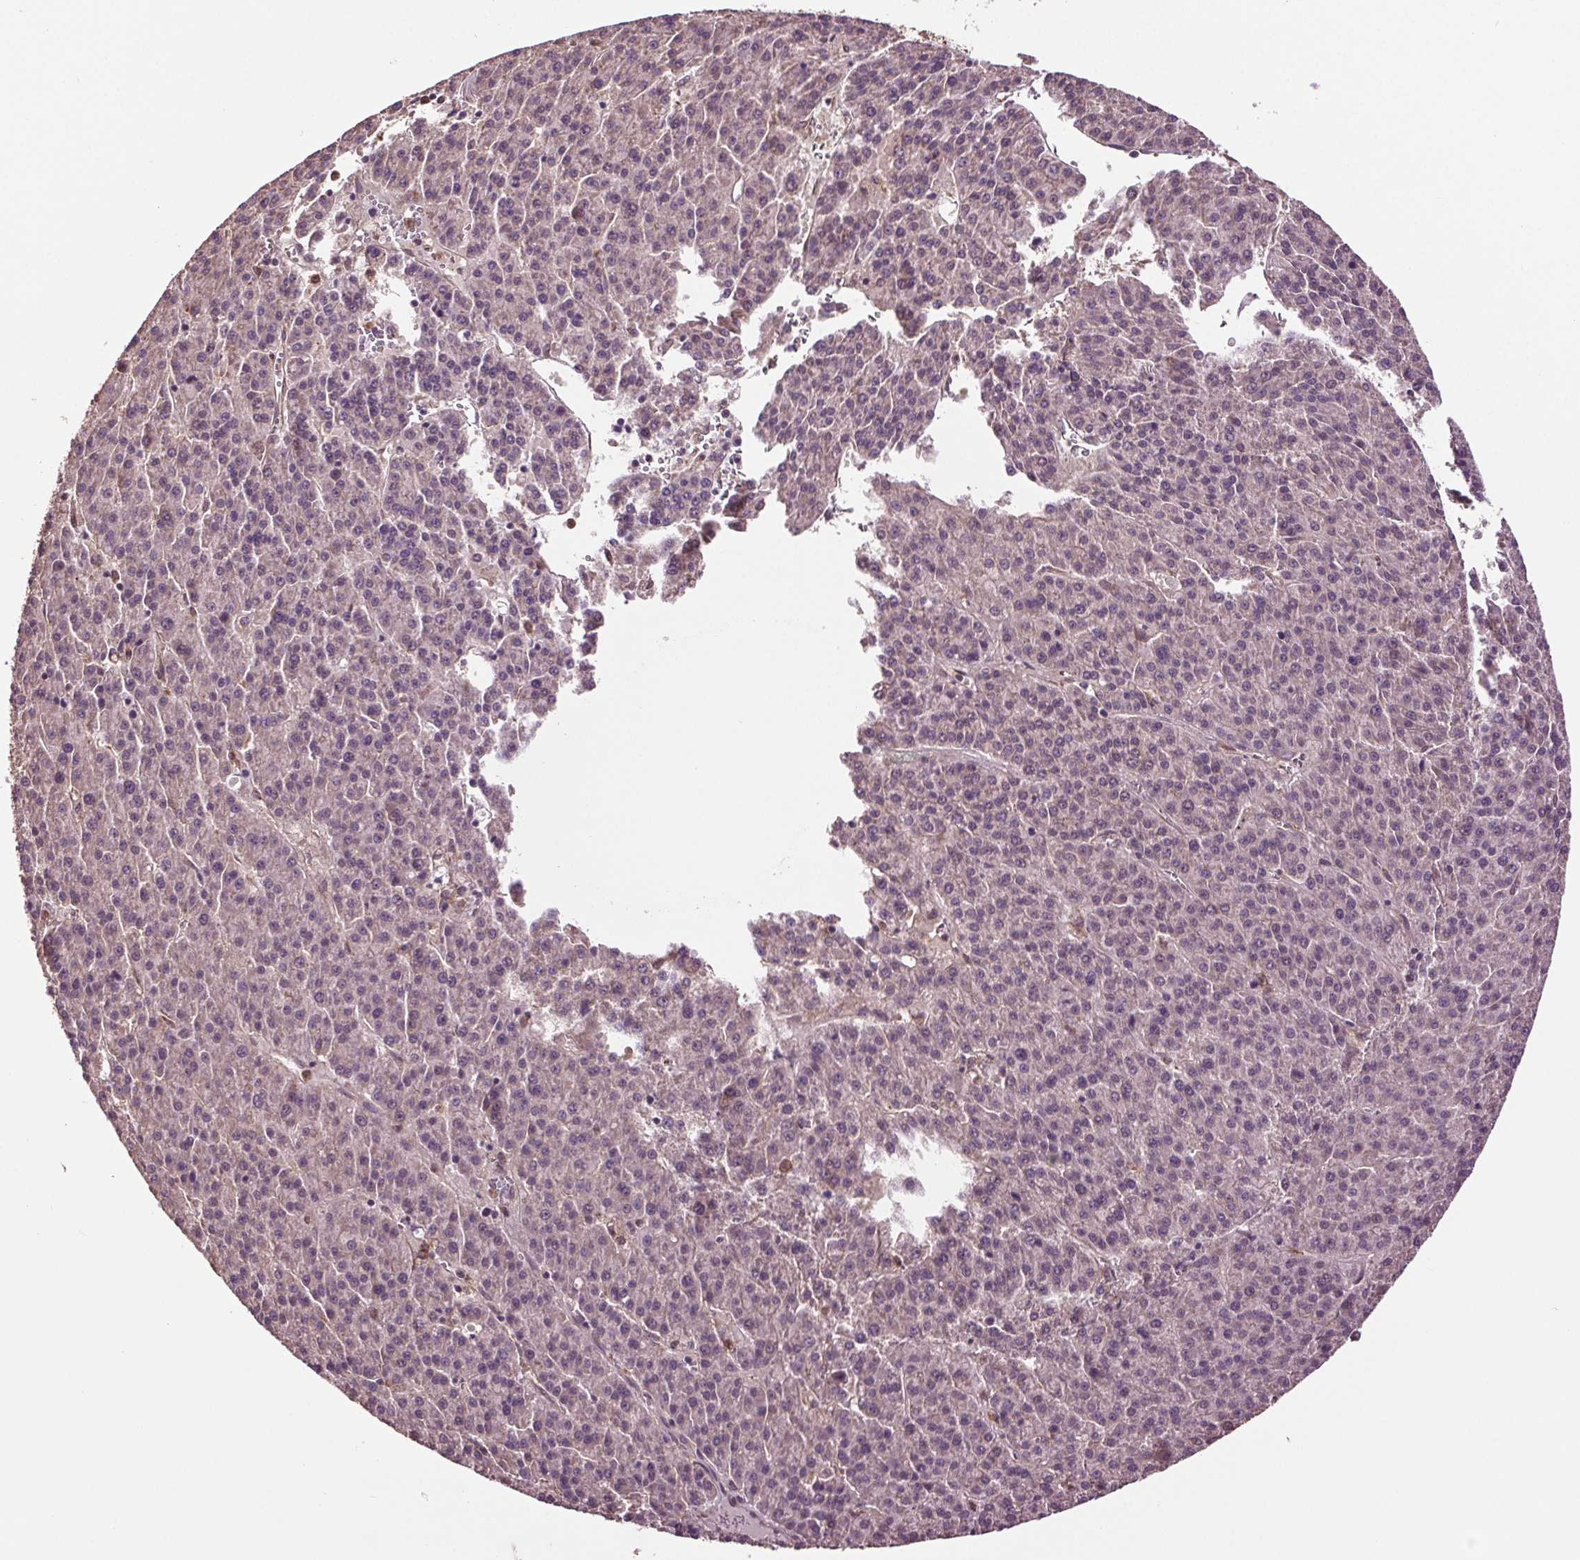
{"staining": {"intensity": "negative", "quantity": "none", "location": "none"}, "tissue": "liver cancer", "cell_type": "Tumor cells", "image_type": "cancer", "snomed": [{"axis": "morphology", "description": "Carcinoma, Hepatocellular, NOS"}, {"axis": "topography", "description": "Liver"}], "caption": "Micrograph shows no protein staining in tumor cells of liver cancer (hepatocellular carcinoma) tissue.", "gene": "RNPEP", "patient": {"sex": "female", "age": 58}}